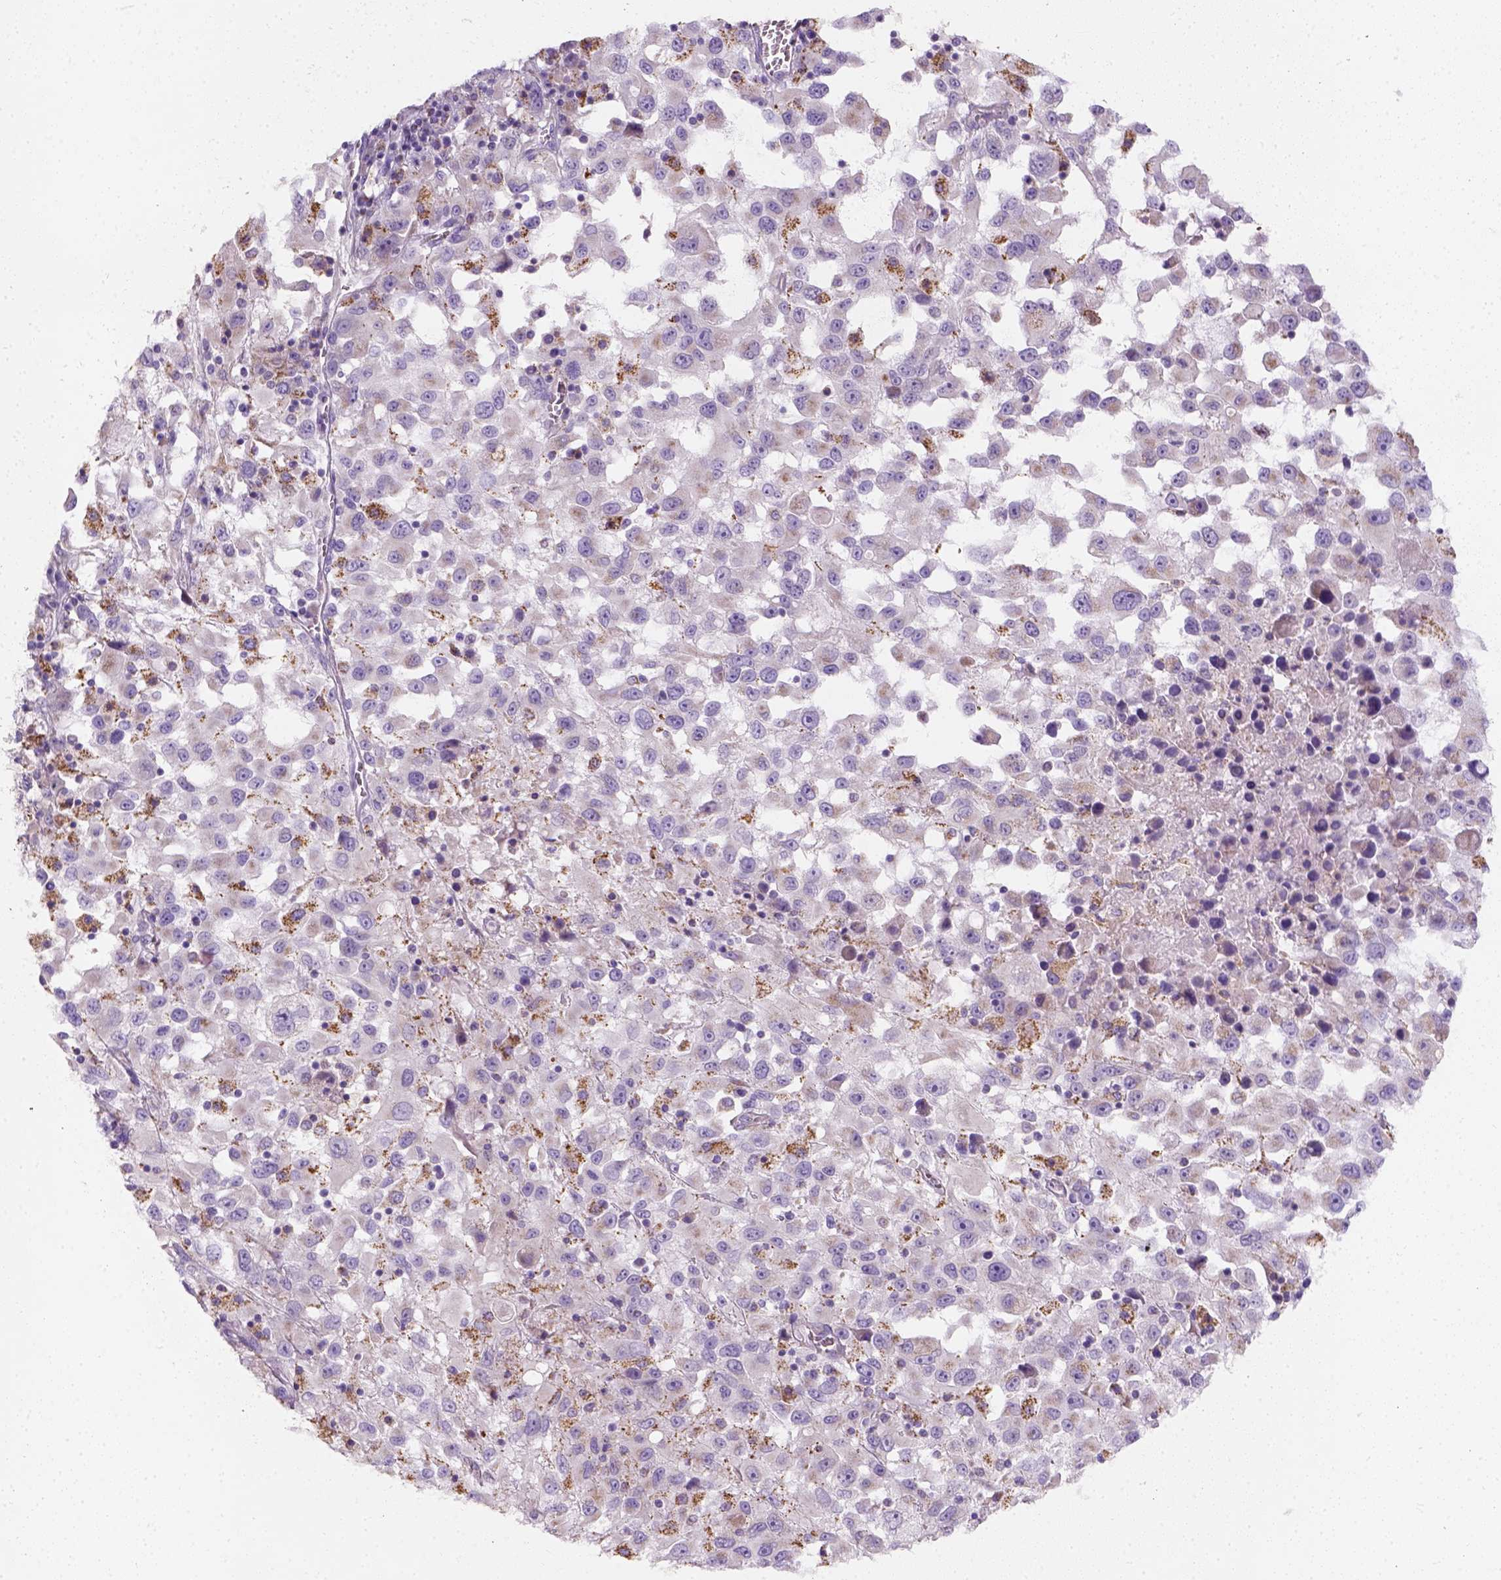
{"staining": {"intensity": "negative", "quantity": "none", "location": "none"}, "tissue": "melanoma", "cell_type": "Tumor cells", "image_type": "cancer", "snomed": [{"axis": "morphology", "description": "Malignant melanoma, Metastatic site"}, {"axis": "topography", "description": "Soft tissue"}], "caption": "IHC of melanoma demonstrates no expression in tumor cells.", "gene": "CHODL", "patient": {"sex": "male", "age": 50}}